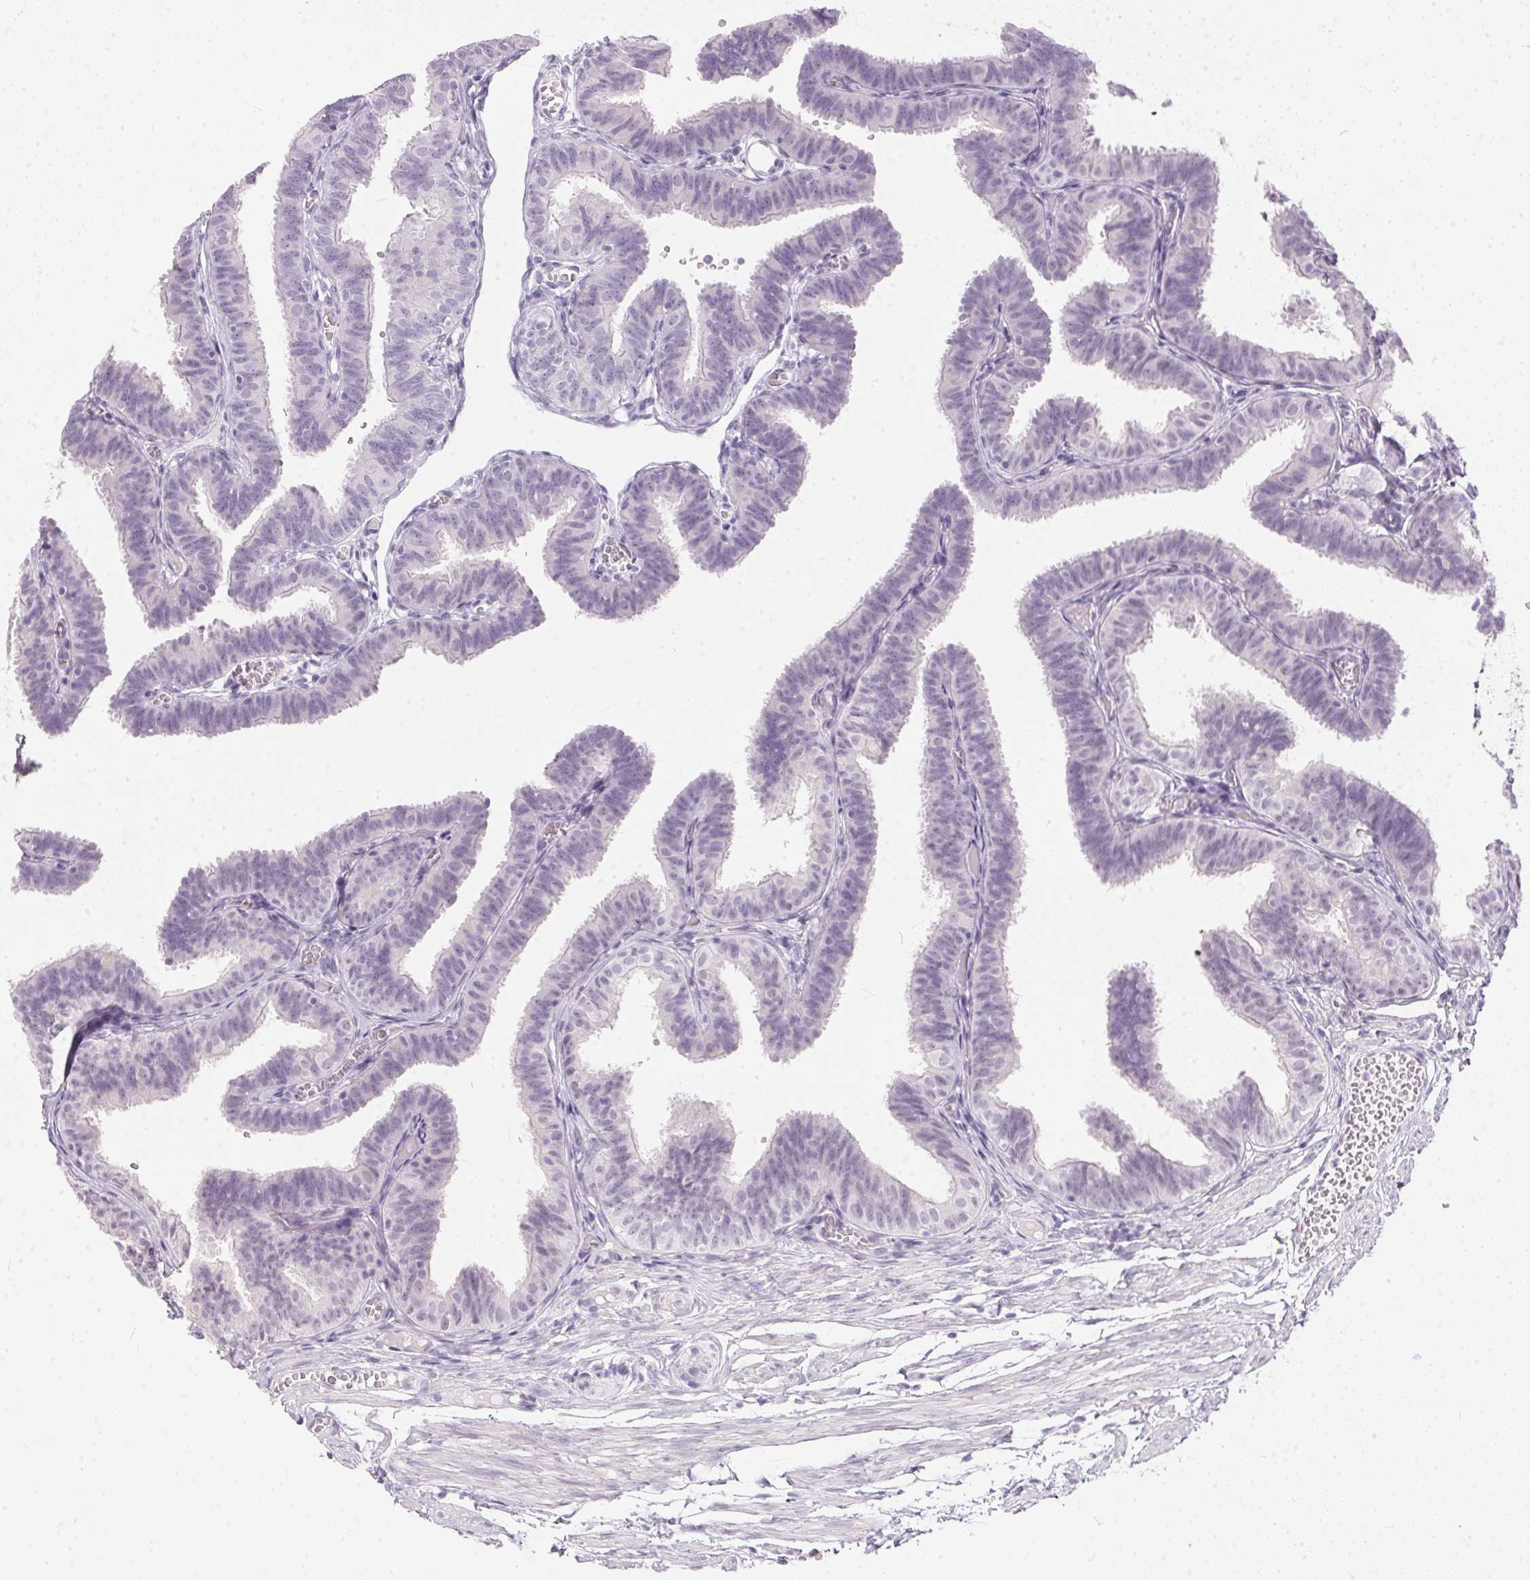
{"staining": {"intensity": "negative", "quantity": "none", "location": "none"}, "tissue": "fallopian tube", "cell_type": "Glandular cells", "image_type": "normal", "snomed": [{"axis": "morphology", "description": "Normal tissue, NOS"}, {"axis": "topography", "description": "Fallopian tube"}], "caption": "Immunohistochemistry image of benign fallopian tube: fallopian tube stained with DAB (3,3'-diaminobenzidine) exhibits no significant protein staining in glandular cells.", "gene": "GBP6", "patient": {"sex": "female", "age": 25}}